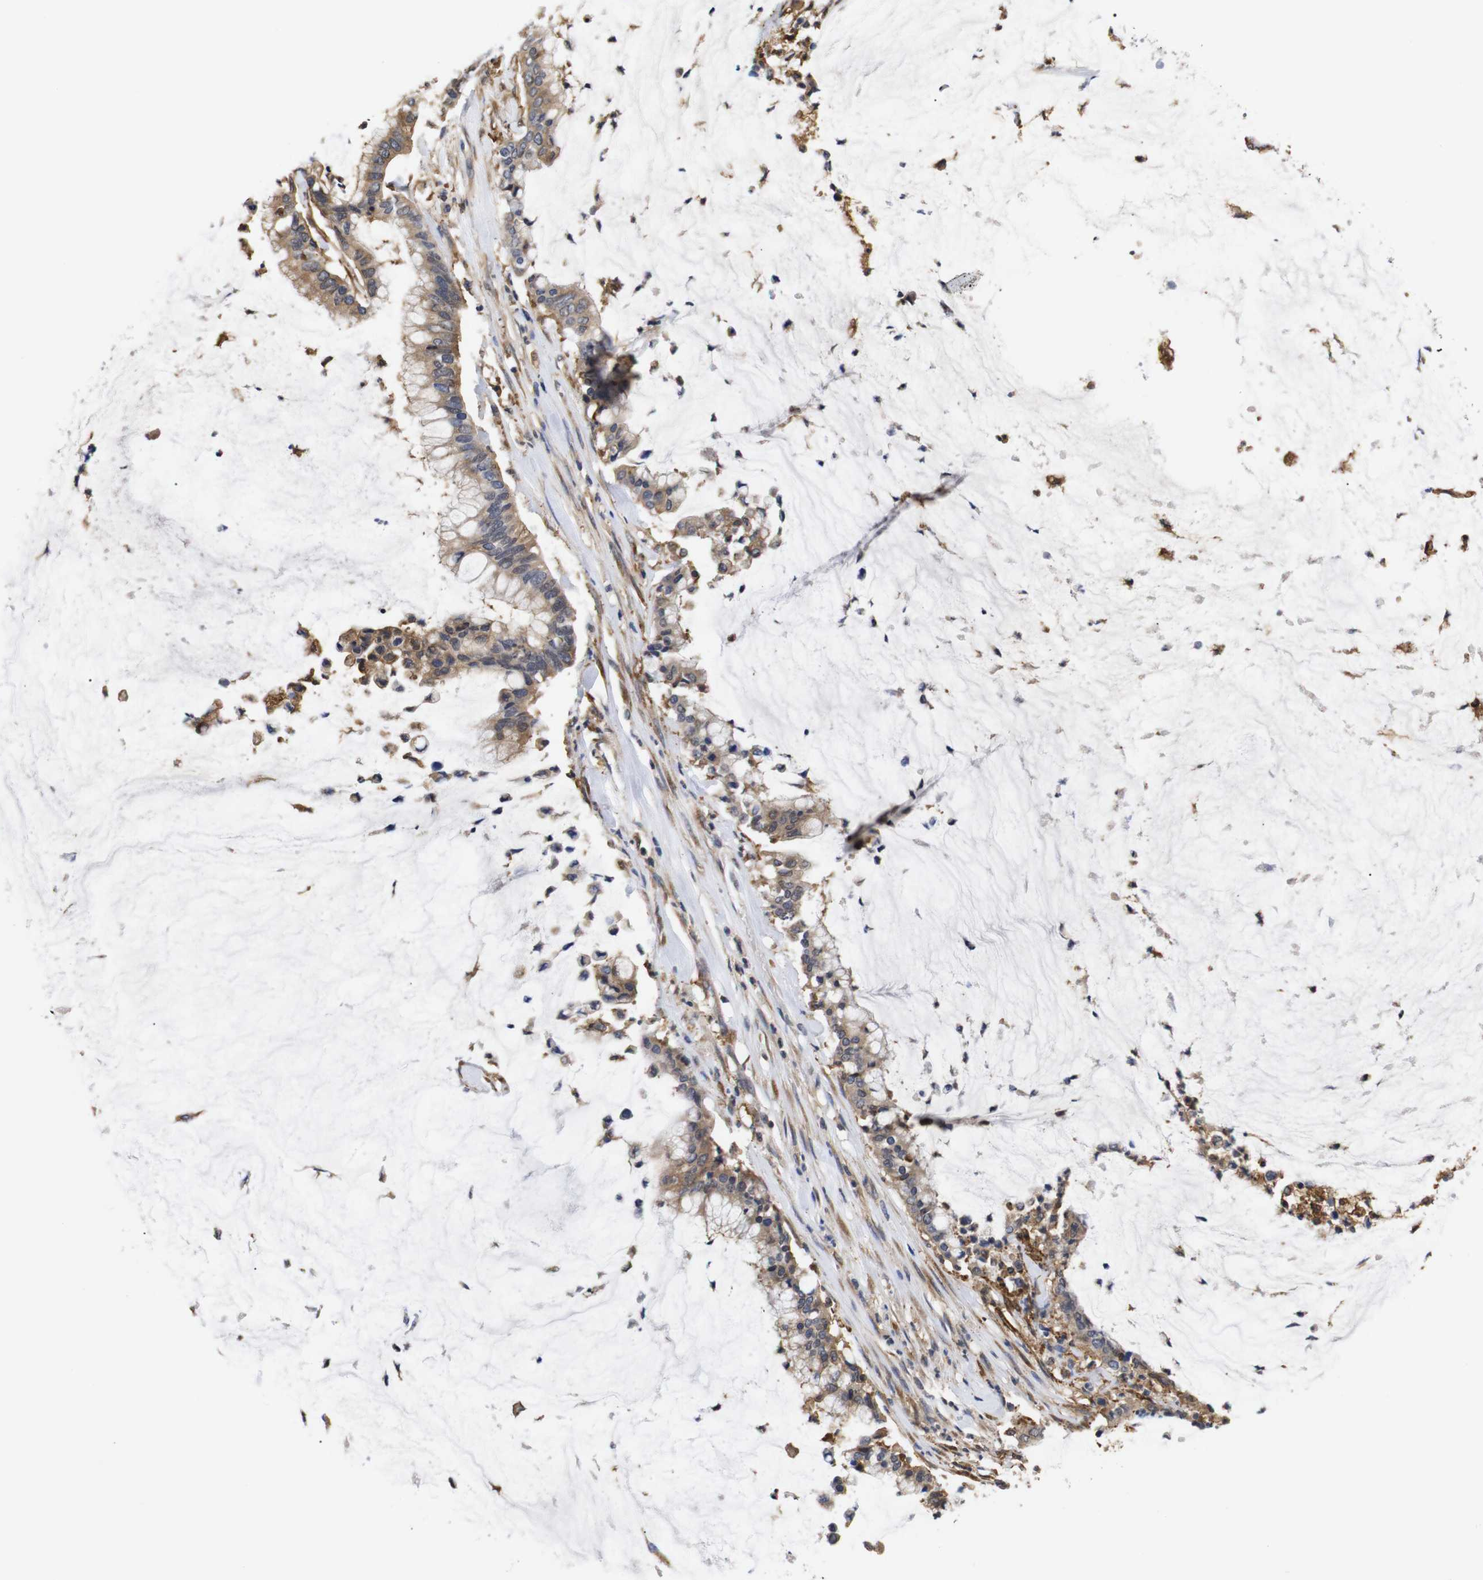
{"staining": {"intensity": "moderate", "quantity": ">75%", "location": "cytoplasmic/membranous"}, "tissue": "pancreatic cancer", "cell_type": "Tumor cells", "image_type": "cancer", "snomed": [{"axis": "morphology", "description": "Adenocarcinoma, NOS"}, {"axis": "topography", "description": "Pancreas"}], "caption": "This image shows immunohistochemistry (IHC) staining of adenocarcinoma (pancreatic), with medium moderate cytoplasmic/membranous staining in about >75% of tumor cells.", "gene": "LRRCC1", "patient": {"sex": "male", "age": 41}}